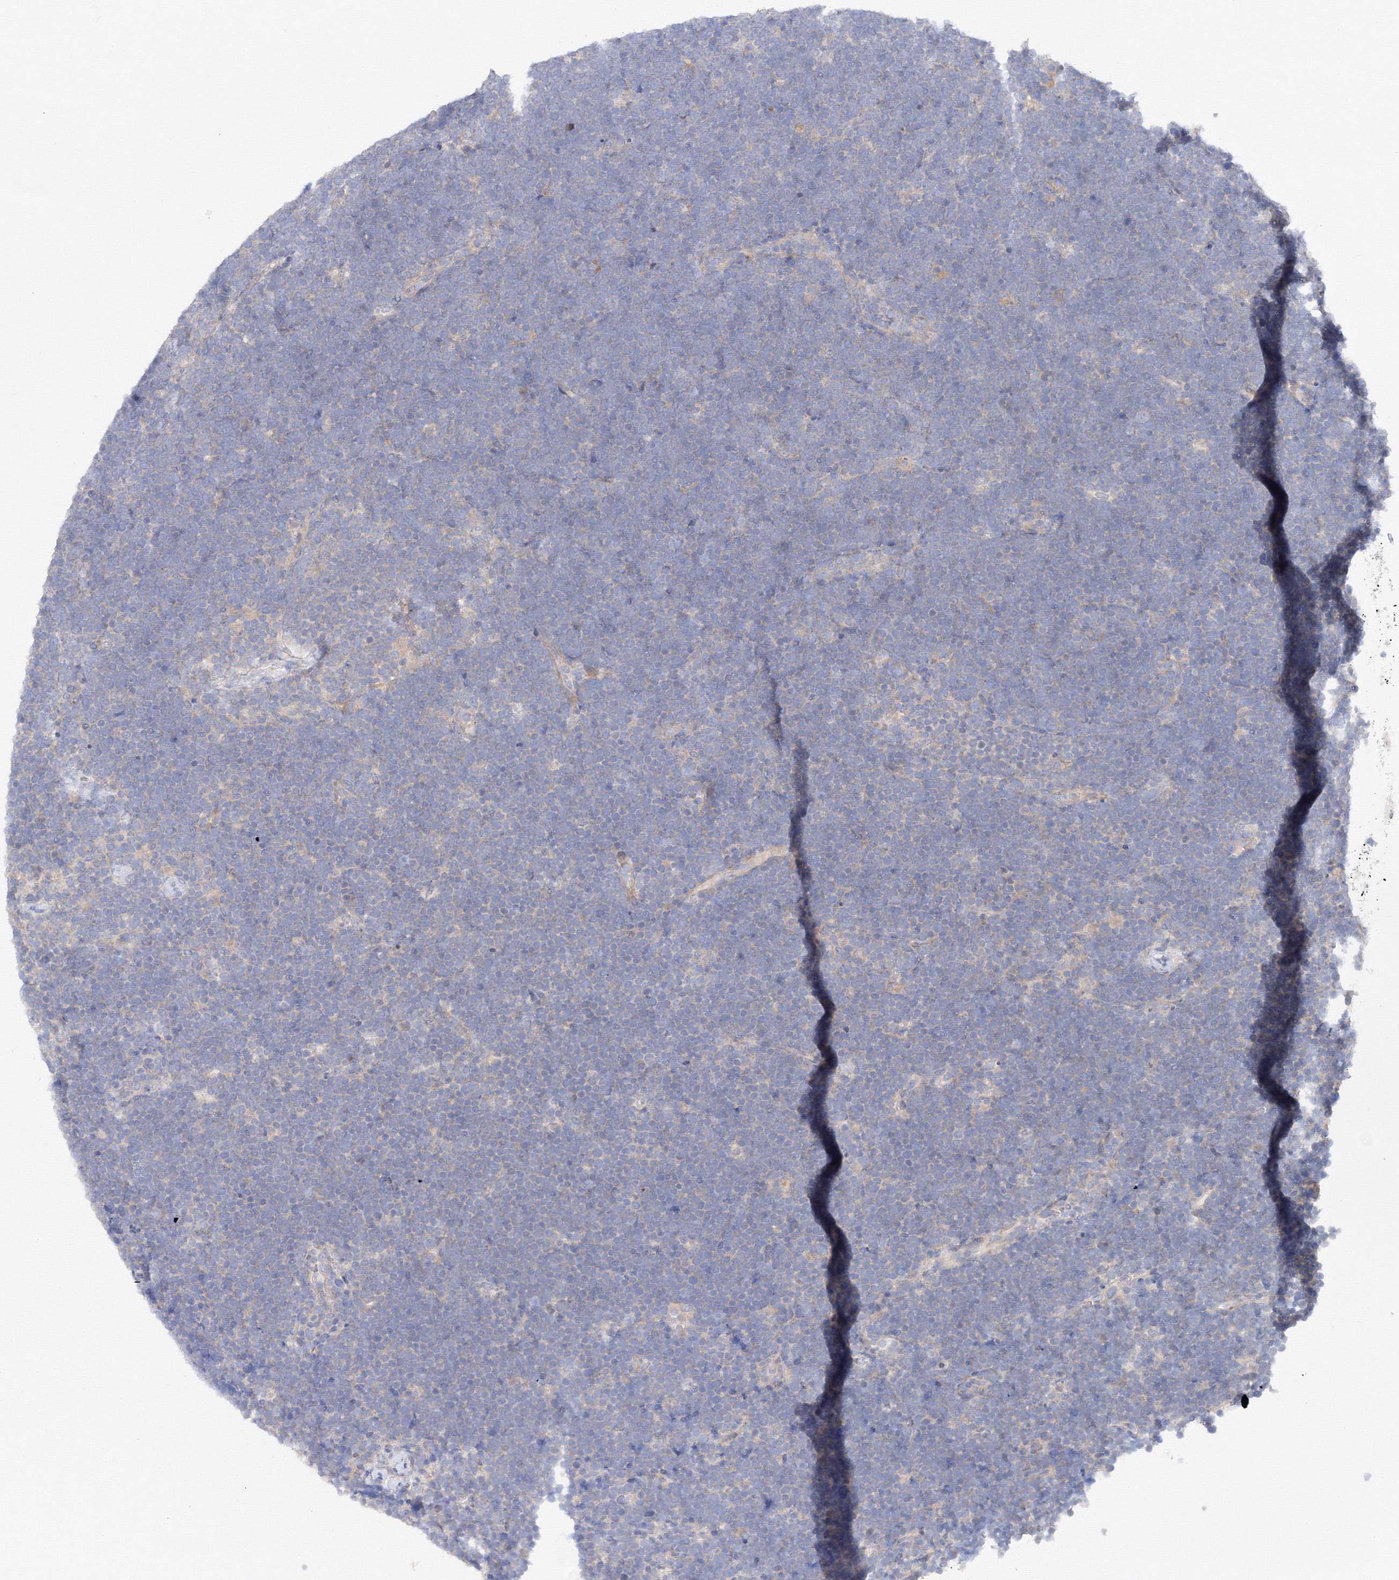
{"staining": {"intensity": "negative", "quantity": "none", "location": "none"}, "tissue": "lymphoma", "cell_type": "Tumor cells", "image_type": "cancer", "snomed": [{"axis": "morphology", "description": "Malignant lymphoma, non-Hodgkin's type, High grade"}, {"axis": "topography", "description": "Lymph node"}], "caption": "IHC of human high-grade malignant lymphoma, non-Hodgkin's type reveals no expression in tumor cells.", "gene": "DIS3L2", "patient": {"sex": "male", "age": 13}}